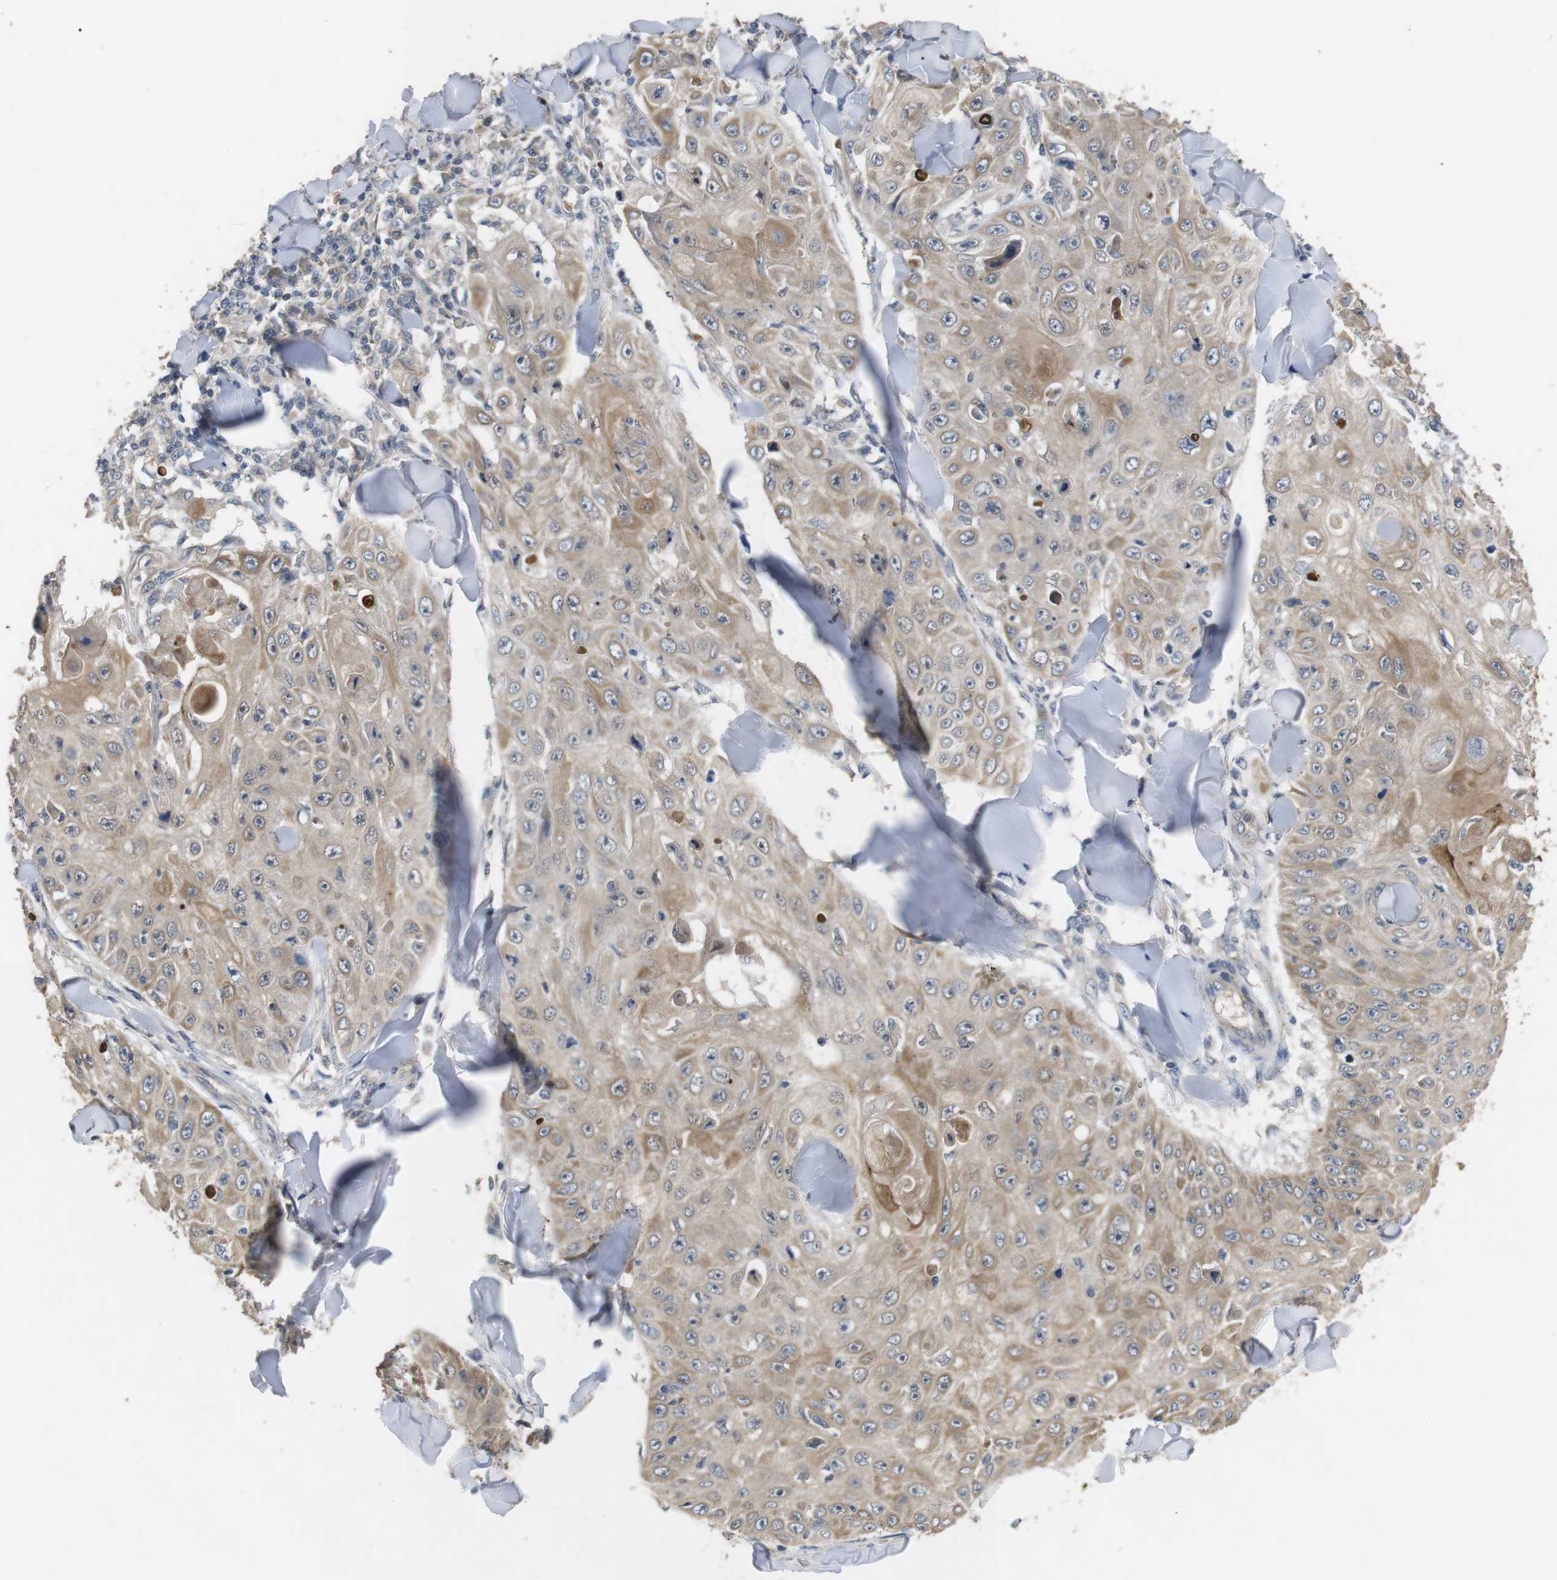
{"staining": {"intensity": "weak", "quantity": ">75%", "location": "cytoplasmic/membranous"}, "tissue": "skin cancer", "cell_type": "Tumor cells", "image_type": "cancer", "snomed": [{"axis": "morphology", "description": "Squamous cell carcinoma, NOS"}, {"axis": "topography", "description": "Skin"}], "caption": "Immunohistochemical staining of human skin squamous cell carcinoma exhibits weak cytoplasmic/membranous protein expression in approximately >75% of tumor cells.", "gene": "ADGRL3", "patient": {"sex": "male", "age": 86}}